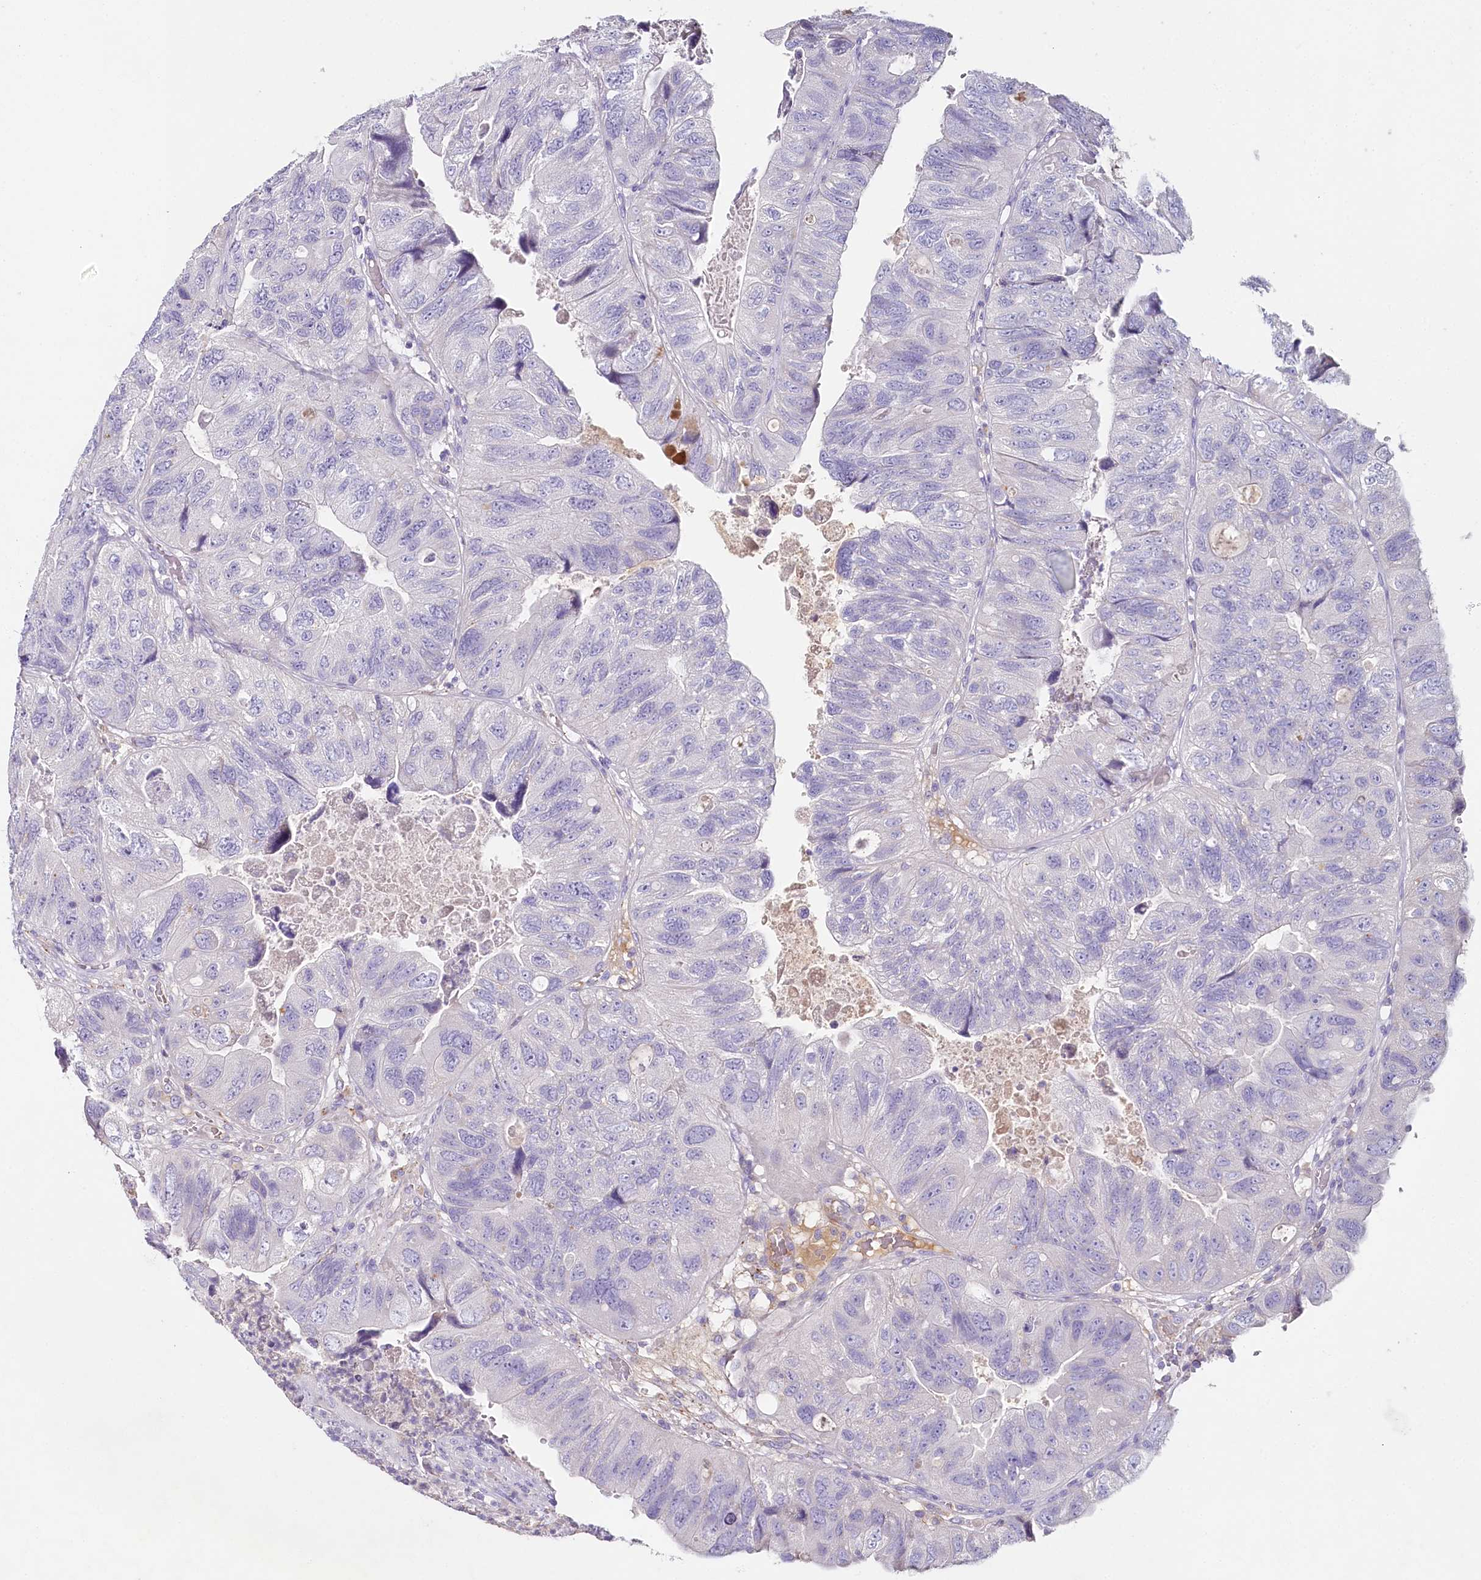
{"staining": {"intensity": "negative", "quantity": "none", "location": "none"}, "tissue": "colorectal cancer", "cell_type": "Tumor cells", "image_type": "cancer", "snomed": [{"axis": "morphology", "description": "Adenocarcinoma, NOS"}, {"axis": "topography", "description": "Rectum"}], "caption": "IHC photomicrograph of neoplastic tissue: colorectal adenocarcinoma stained with DAB demonstrates no significant protein staining in tumor cells.", "gene": "HPD", "patient": {"sex": "male", "age": 63}}